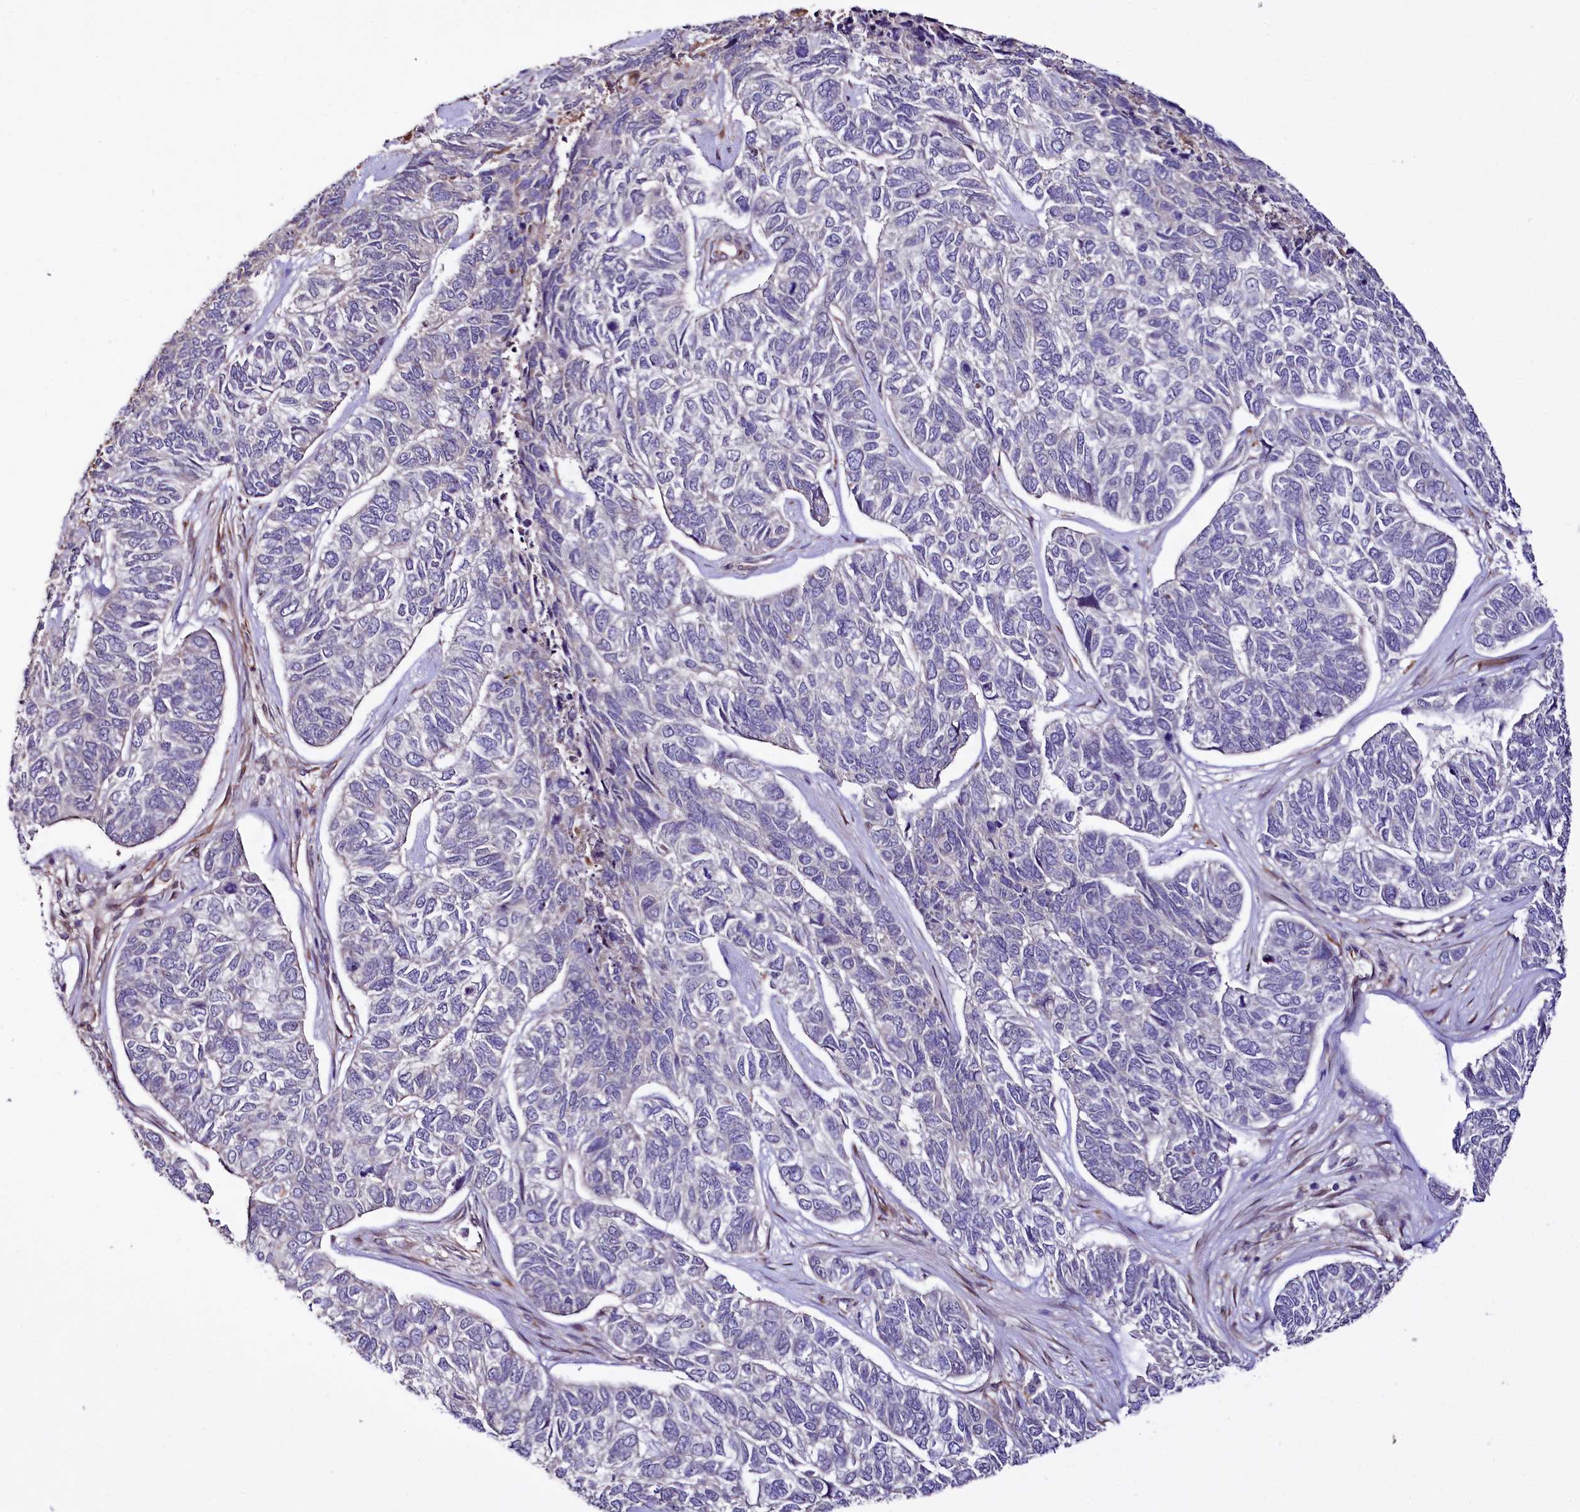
{"staining": {"intensity": "negative", "quantity": "none", "location": "none"}, "tissue": "skin cancer", "cell_type": "Tumor cells", "image_type": "cancer", "snomed": [{"axis": "morphology", "description": "Basal cell carcinoma"}, {"axis": "topography", "description": "Skin"}], "caption": "The immunohistochemistry histopathology image has no significant expression in tumor cells of skin cancer tissue.", "gene": "TTC12", "patient": {"sex": "female", "age": 65}}